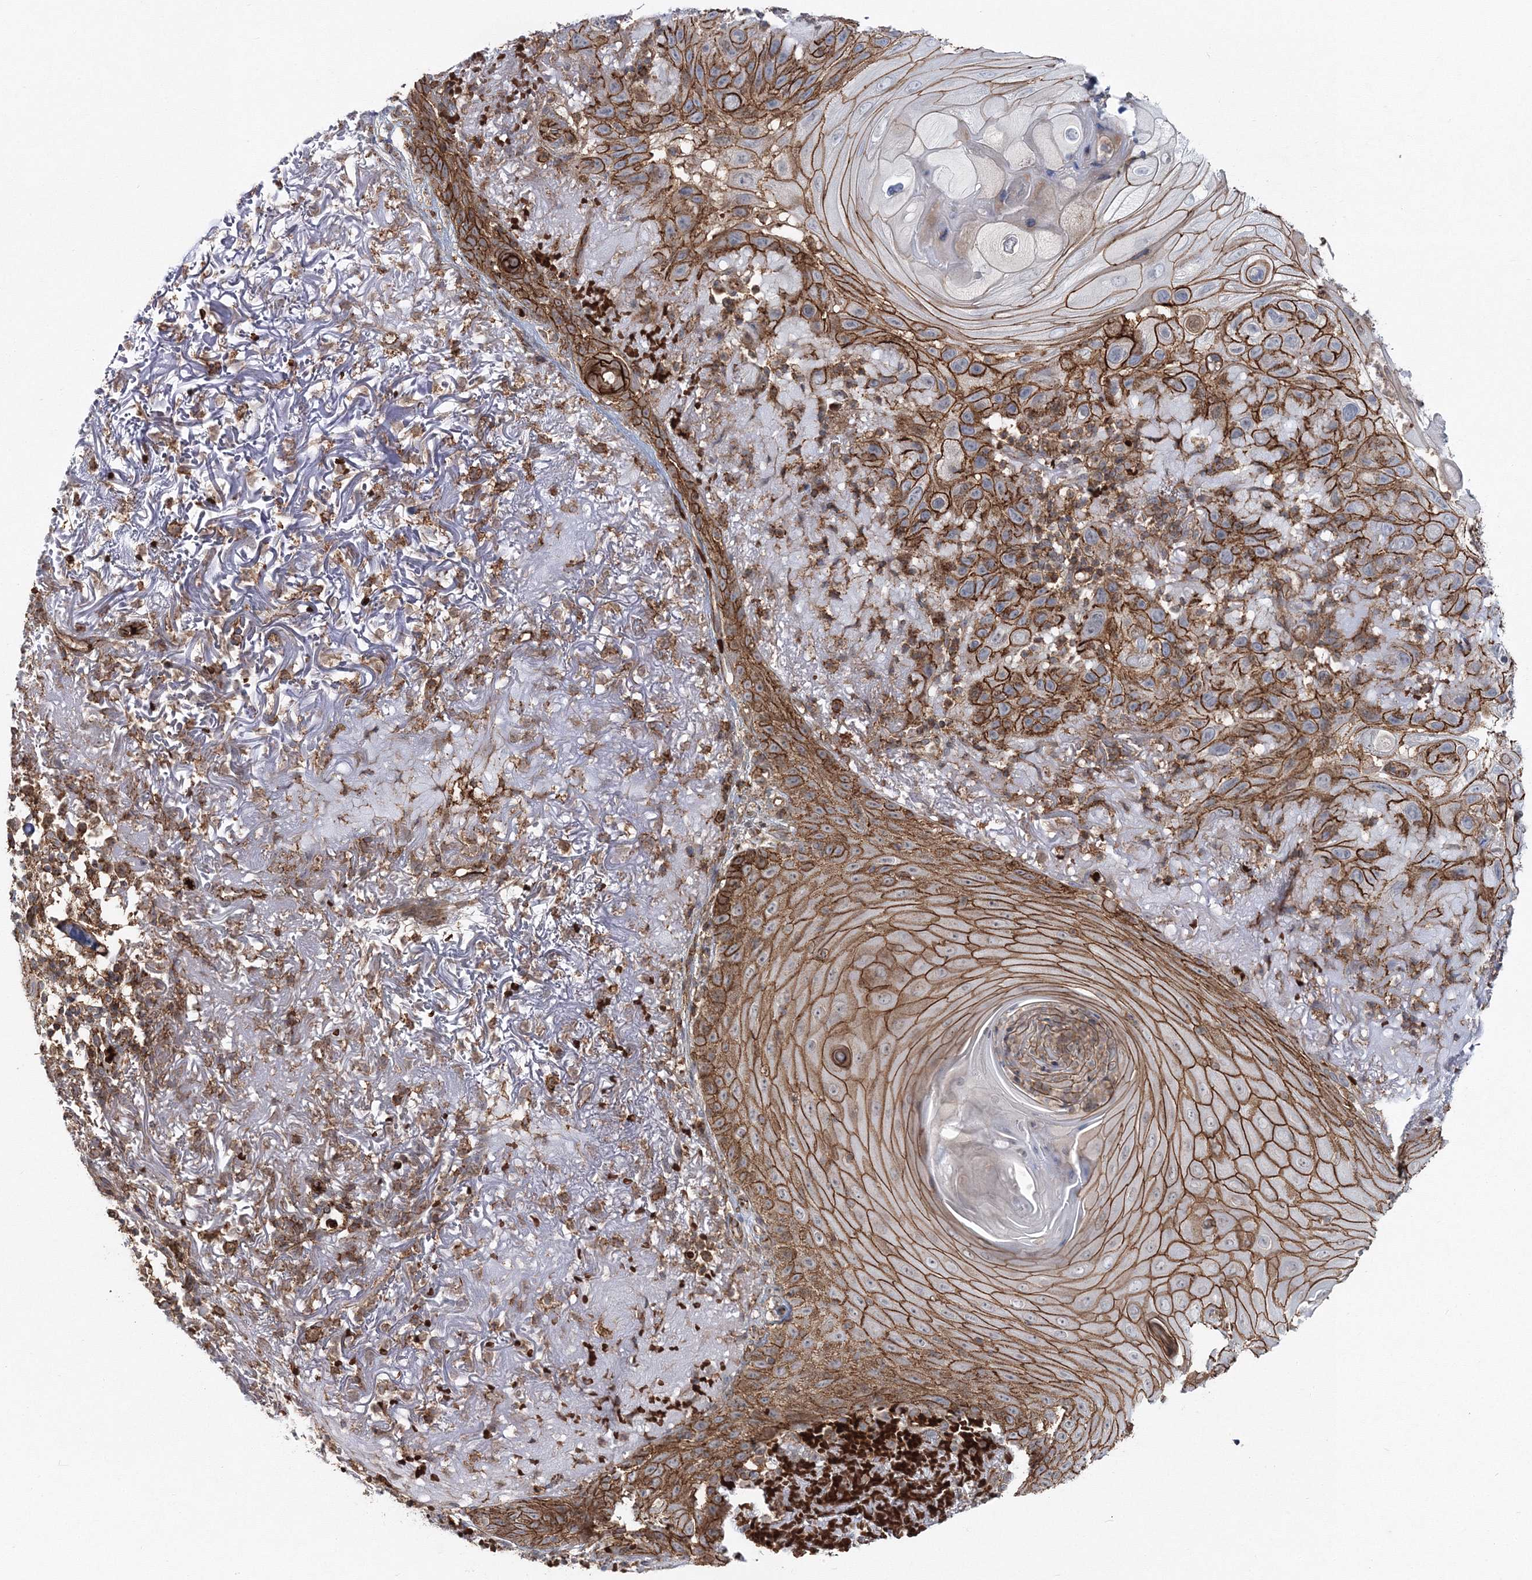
{"staining": {"intensity": "strong", "quantity": ">75%", "location": "cytoplasmic/membranous"}, "tissue": "skin cancer", "cell_type": "Tumor cells", "image_type": "cancer", "snomed": [{"axis": "morphology", "description": "Normal tissue, NOS"}, {"axis": "morphology", "description": "Squamous cell carcinoma, NOS"}, {"axis": "topography", "description": "Skin"}], "caption": "Immunohistochemical staining of human skin cancer shows high levels of strong cytoplasmic/membranous protein staining in approximately >75% of tumor cells.", "gene": "PCBD2", "patient": {"sex": "female", "age": 96}}